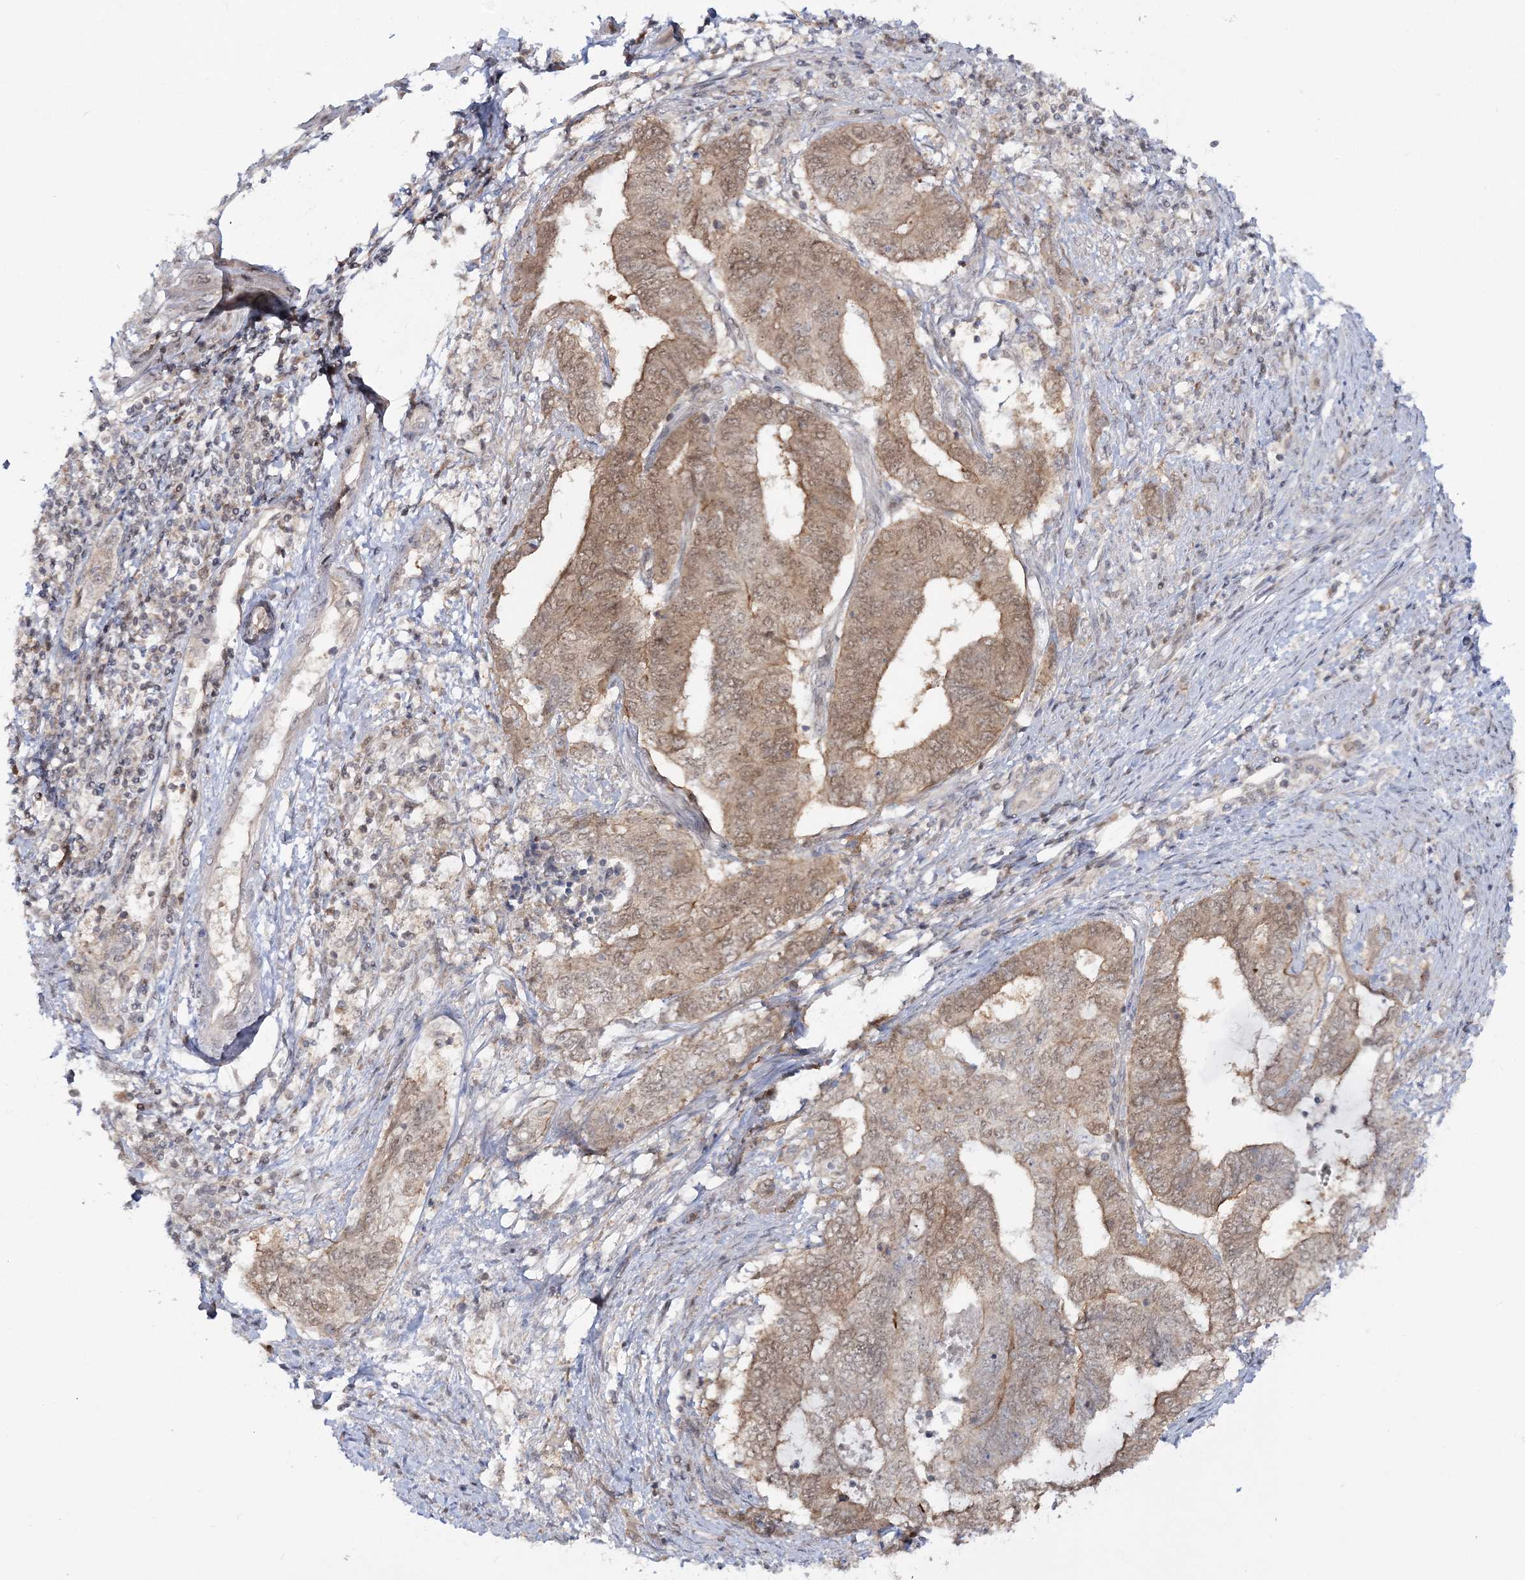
{"staining": {"intensity": "moderate", "quantity": ">75%", "location": "cytoplasmic/membranous,nuclear"}, "tissue": "endometrial cancer", "cell_type": "Tumor cells", "image_type": "cancer", "snomed": [{"axis": "morphology", "description": "Adenocarcinoma, NOS"}, {"axis": "topography", "description": "Uterus"}, {"axis": "topography", "description": "Endometrium"}], "caption": "The photomicrograph shows a brown stain indicating the presence of a protein in the cytoplasmic/membranous and nuclear of tumor cells in endometrial adenocarcinoma. The staining was performed using DAB to visualize the protein expression in brown, while the nuclei were stained in blue with hematoxylin (Magnification: 20x).", "gene": "ZFAND6", "patient": {"sex": "female", "age": 70}}